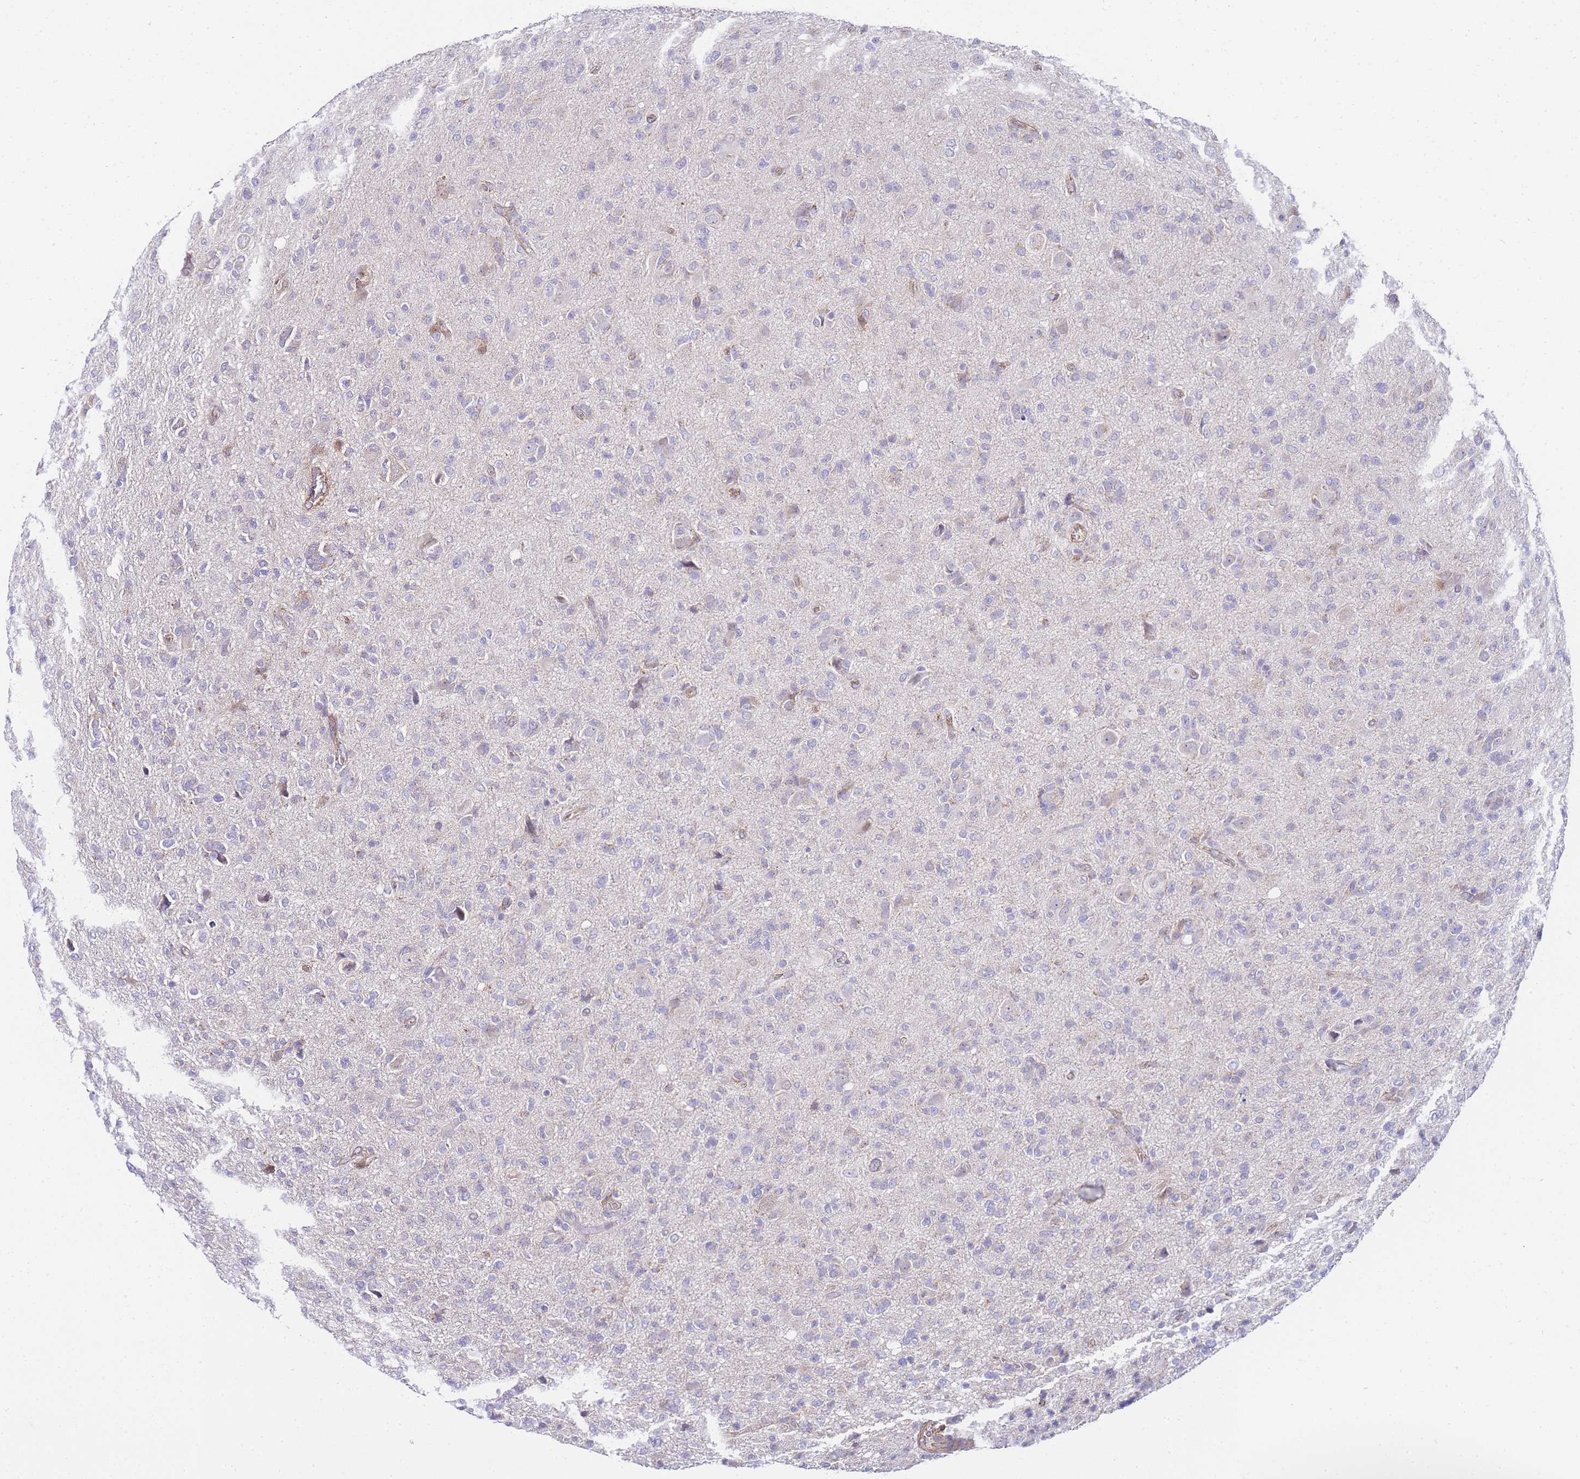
{"staining": {"intensity": "negative", "quantity": "none", "location": "none"}, "tissue": "glioma", "cell_type": "Tumor cells", "image_type": "cancer", "snomed": [{"axis": "morphology", "description": "Glioma, malignant, High grade"}, {"axis": "topography", "description": "Brain"}], "caption": "The histopathology image exhibits no significant expression in tumor cells of glioma.", "gene": "PDCD7", "patient": {"sex": "female", "age": 57}}